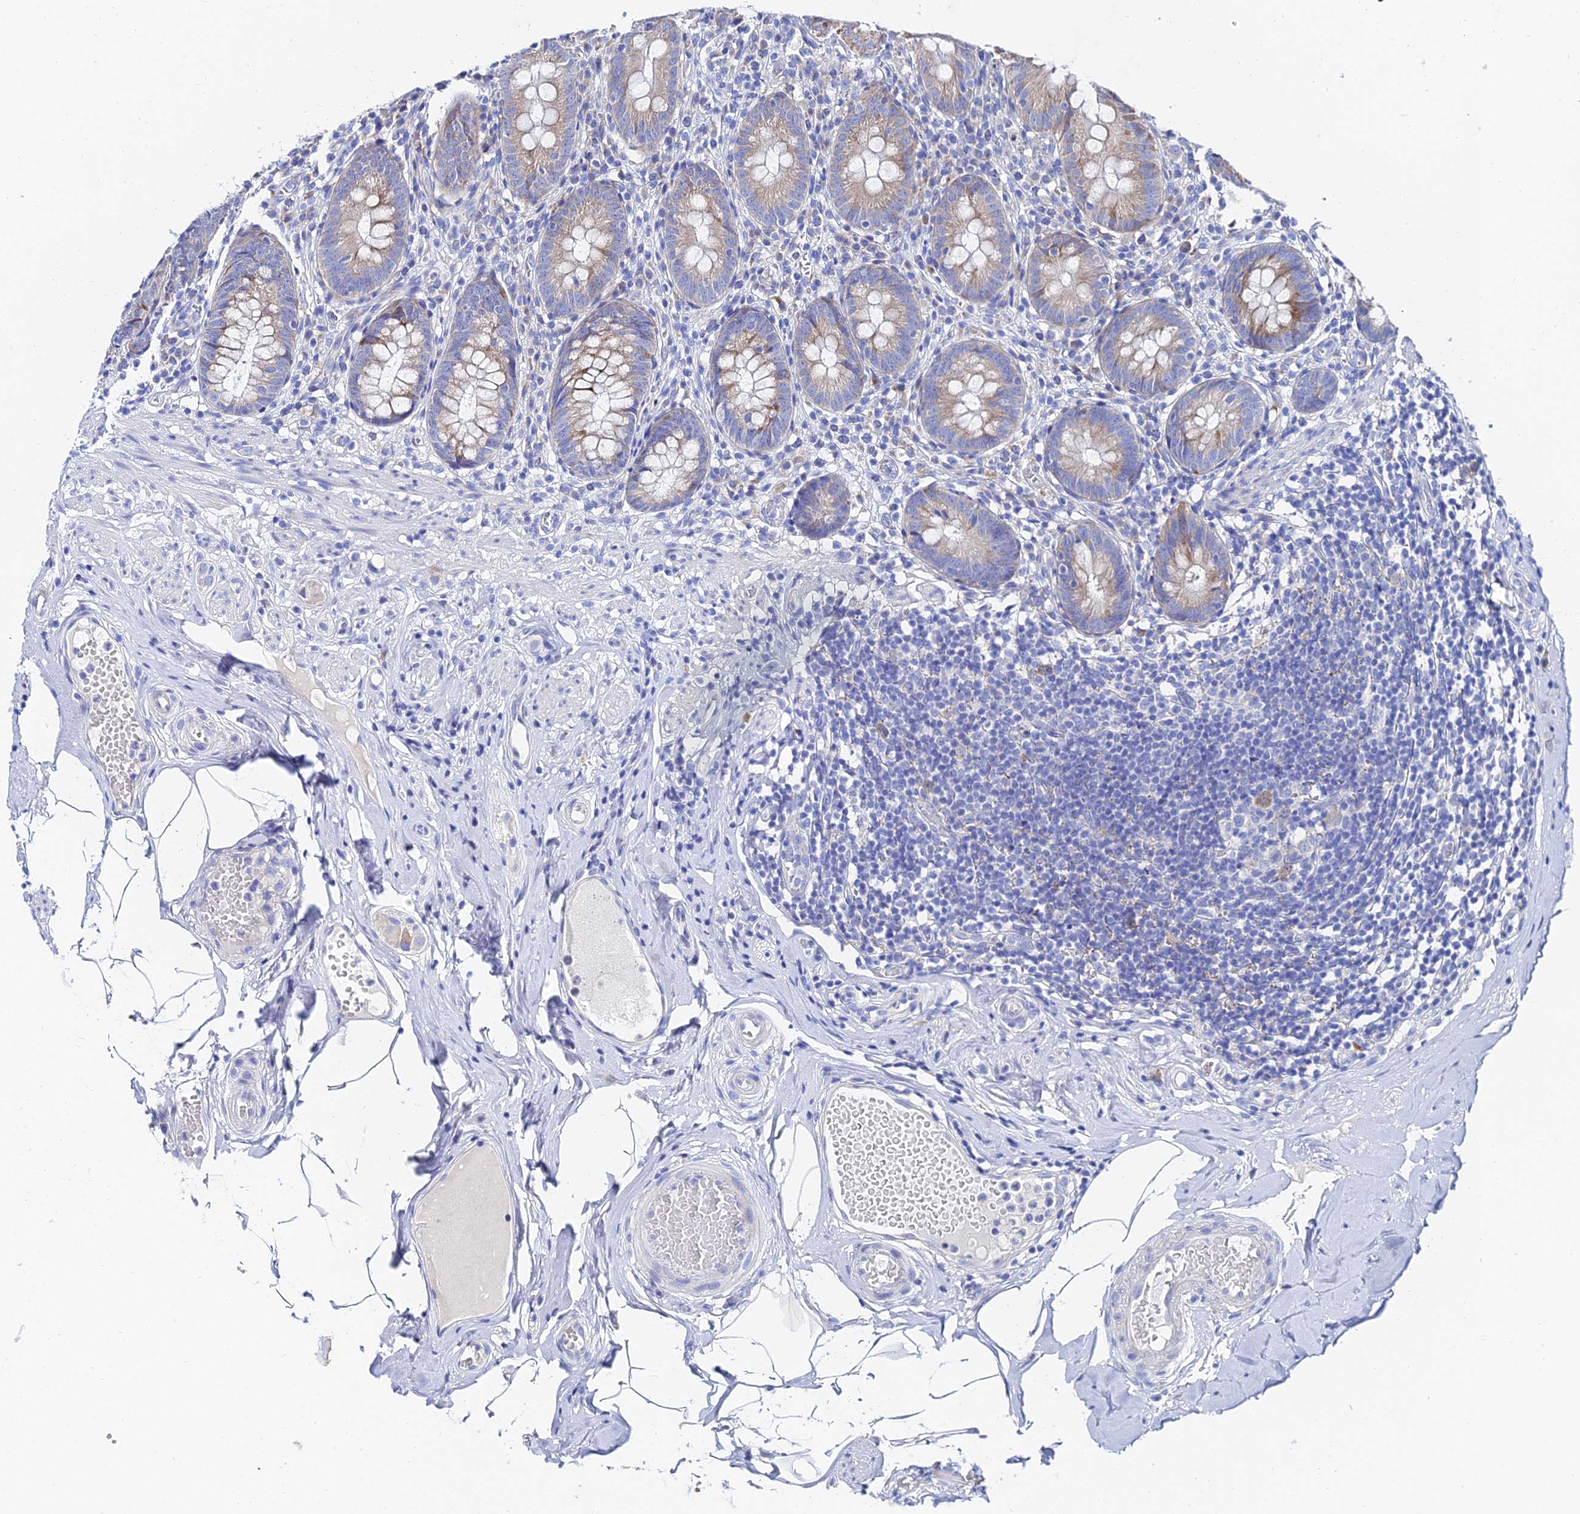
{"staining": {"intensity": "moderate", "quantity": "25%-75%", "location": "cytoplasmic/membranous"}, "tissue": "appendix", "cell_type": "Glandular cells", "image_type": "normal", "snomed": [{"axis": "morphology", "description": "Normal tissue, NOS"}, {"axis": "topography", "description": "Appendix"}], "caption": "The image reveals immunohistochemical staining of normal appendix. There is moderate cytoplasmic/membranous positivity is appreciated in about 25%-75% of glandular cells. The staining was performed using DAB, with brown indicating positive protein expression. Nuclei are stained blue with hematoxylin.", "gene": "PTTG1", "patient": {"sex": "male", "age": 55}}